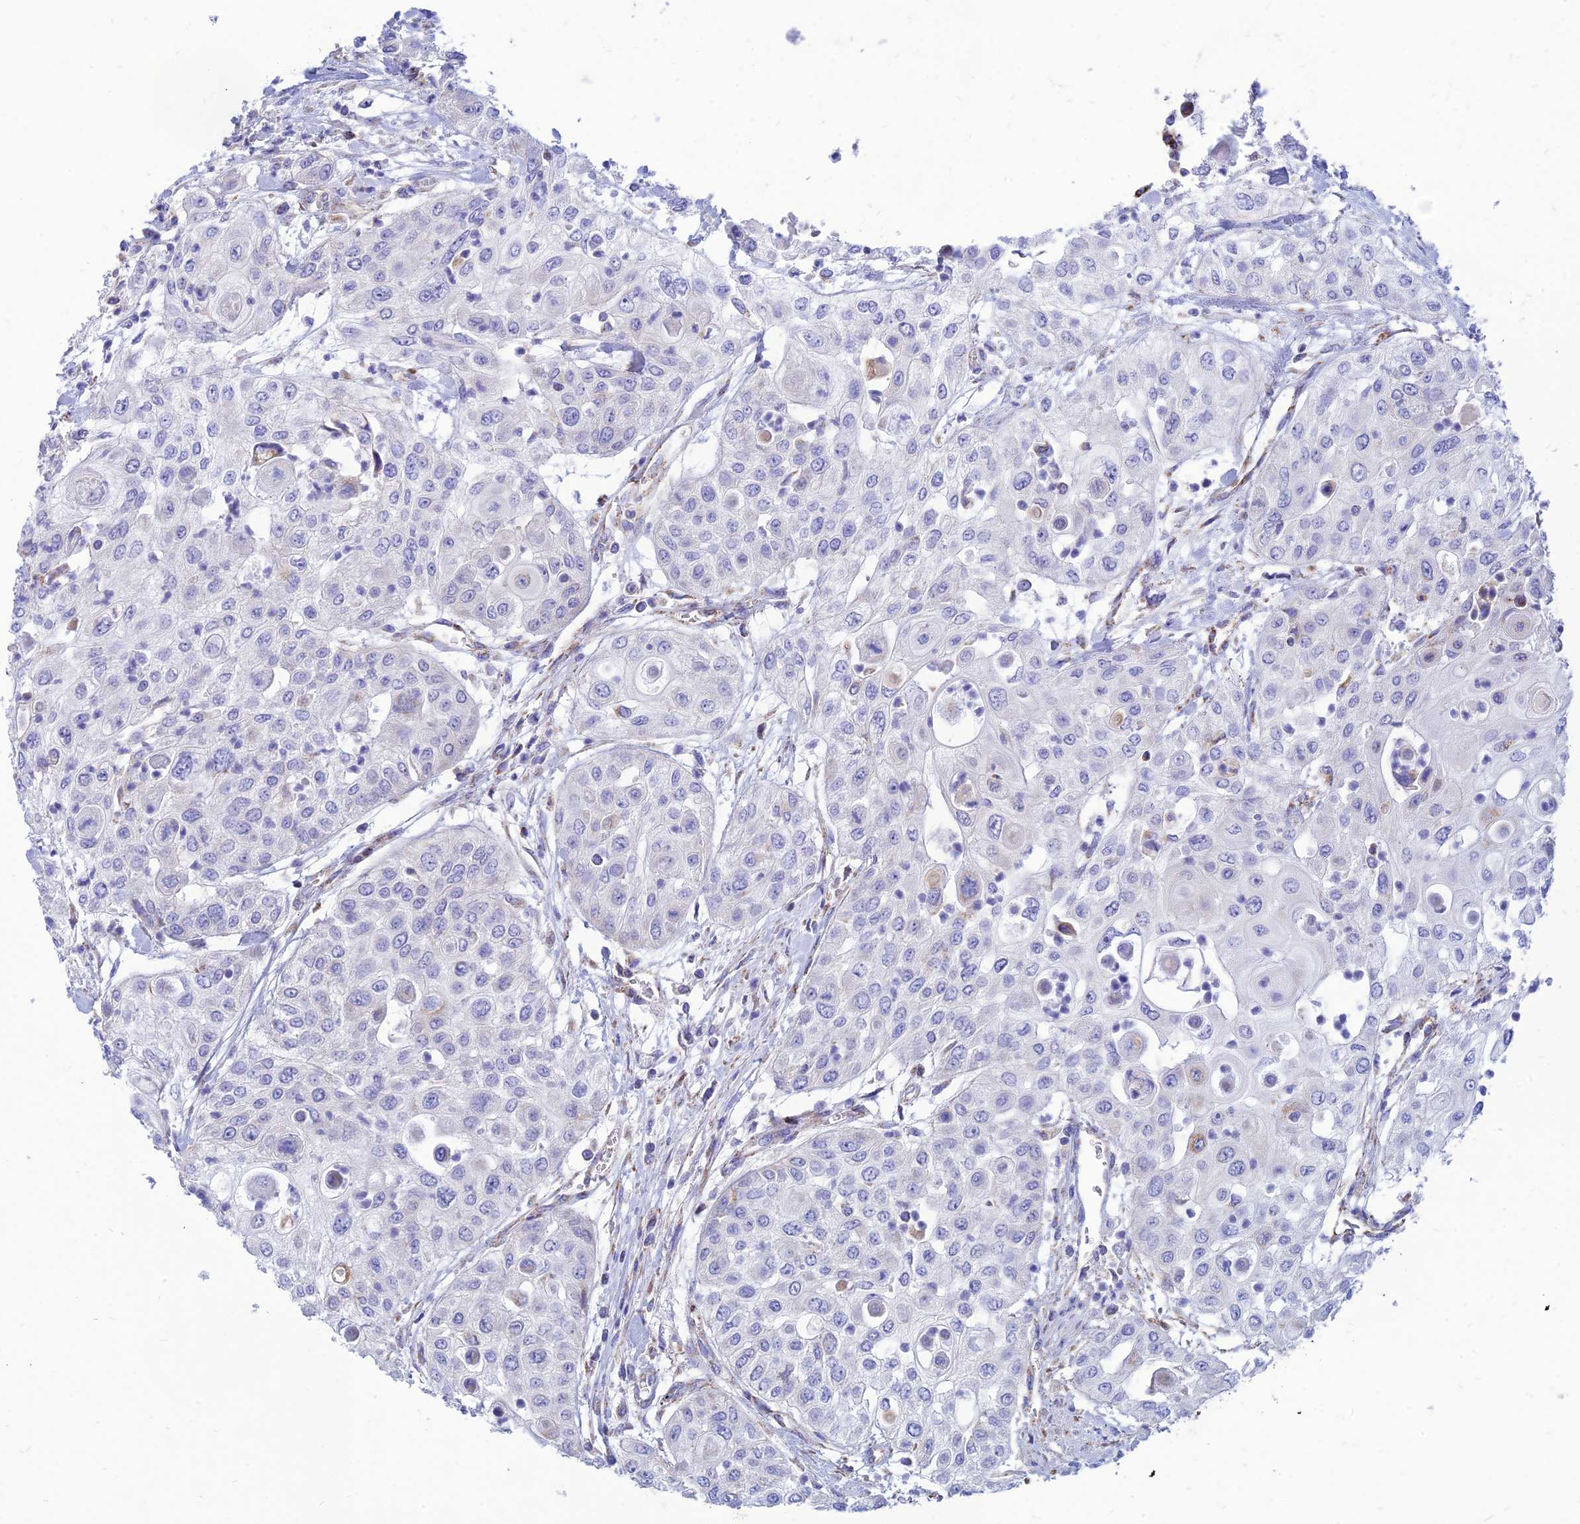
{"staining": {"intensity": "negative", "quantity": "none", "location": "none"}, "tissue": "urothelial cancer", "cell_type": "Tumor cells", "image_type": "cancer", "snomed": [{"axis": "morphology", "description": "Urothelial carcinoma, High grade"}, {"axis": "topography", "description": "Urinary bladder"}], "caption": "Protein analysis of urothelial cancer demonstrates no significant staining in tumor cells.", "gene": "PACC1", "patient": {"sex": "female", "age": 79}}